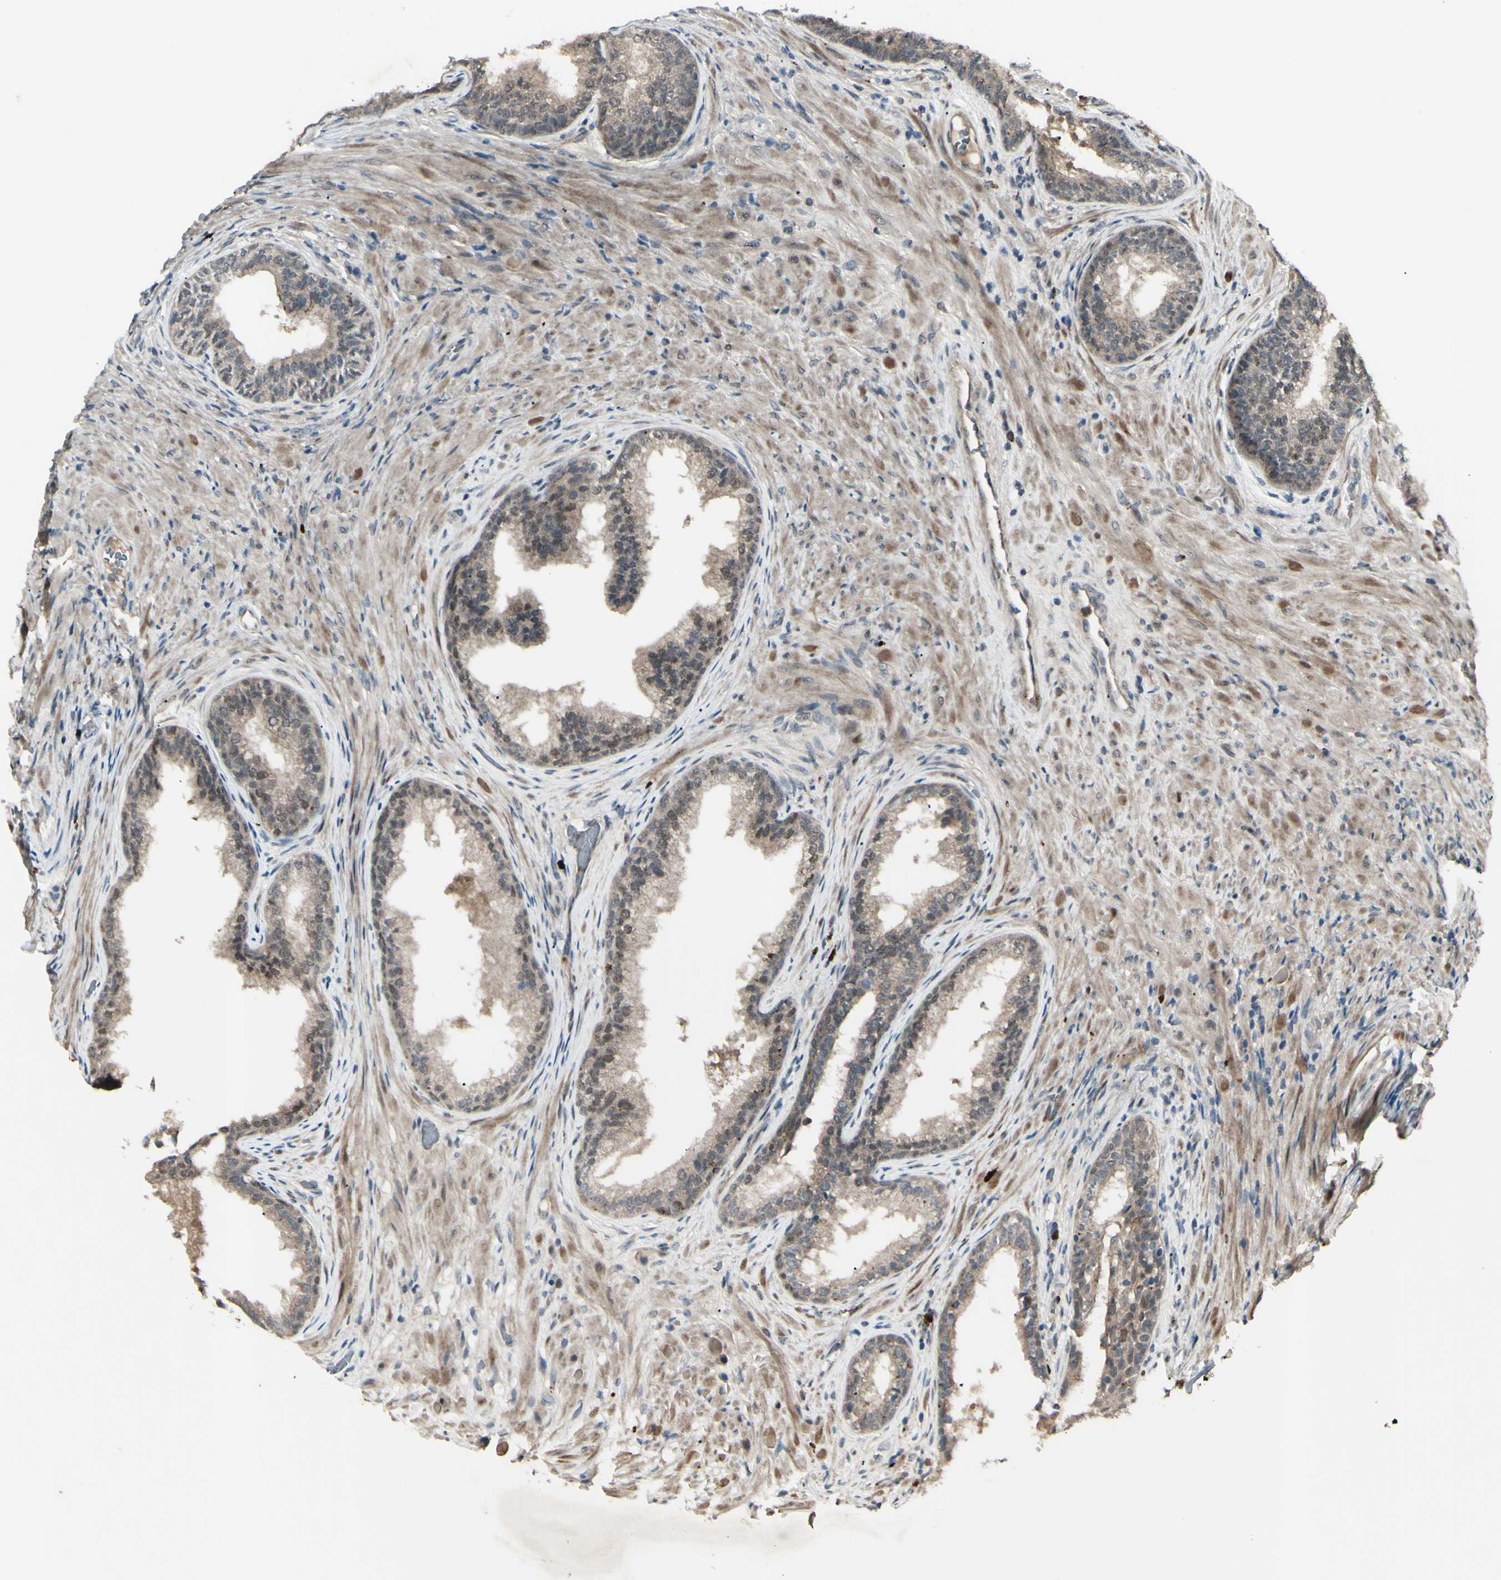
{"staining": {"intensity": "moderate", "quantity": ">75%", "location": "cytoplasmic/membranous,nuclear"}, "tissue": "prostate", "cell_type": "Glandular cells", "image_type": "normal", "snomed": [{"axis": "morphology", "description": "Normal tissue, NOS"}, {"axis": "topography", "description": "Prostate"}], "caption": "Protein expression analysis of benign prostate displays moderate cytoplasmic/membranous,nuclear staining in about >75% of glandular cells.", "gene": "MLF2", "patient": {"sex": "male", "age": 76}}